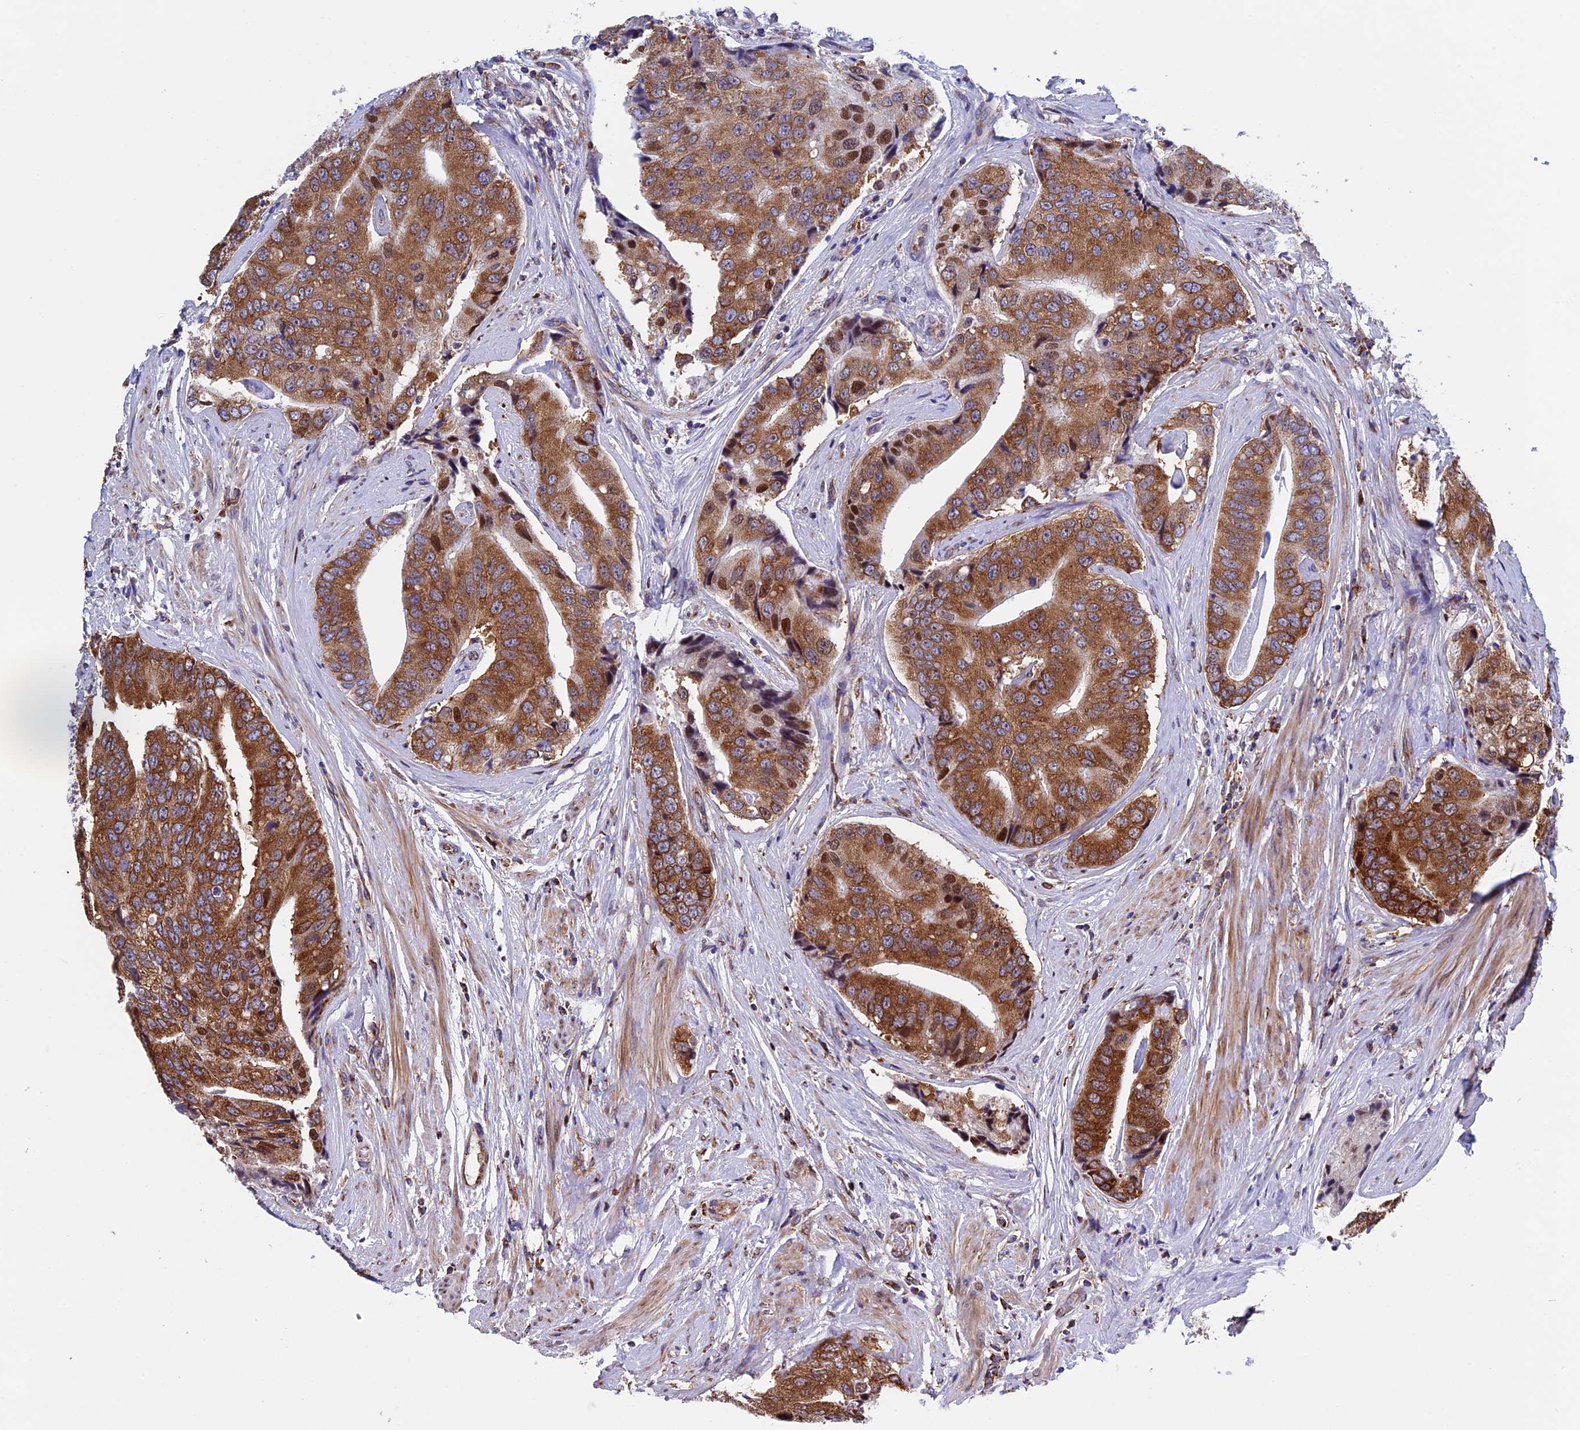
{"staining": {"intensity": "strong", "quantity": ">75%", "location": "cytoplasmic/membranous,nuclear"}, "tissue": "prostate cancer", "cell_type": "Tumor cells", "image_type": "cancer", "snomed": [{"axis": "morphology", "description": "Adenocarcinoma, High grade"}, {"axis": "topography", "description": "Prostate"}], "caption": "Prostate cancer stained with IHC reveals strong cytoplasmic/membranous and nuclear positivity in approximately >75% of tumor cells. (Brightfield microscopy of DAB IHC at high magnification).", "gene": "SLC9A5", "patient": {"sex": "male", "age": 70}}